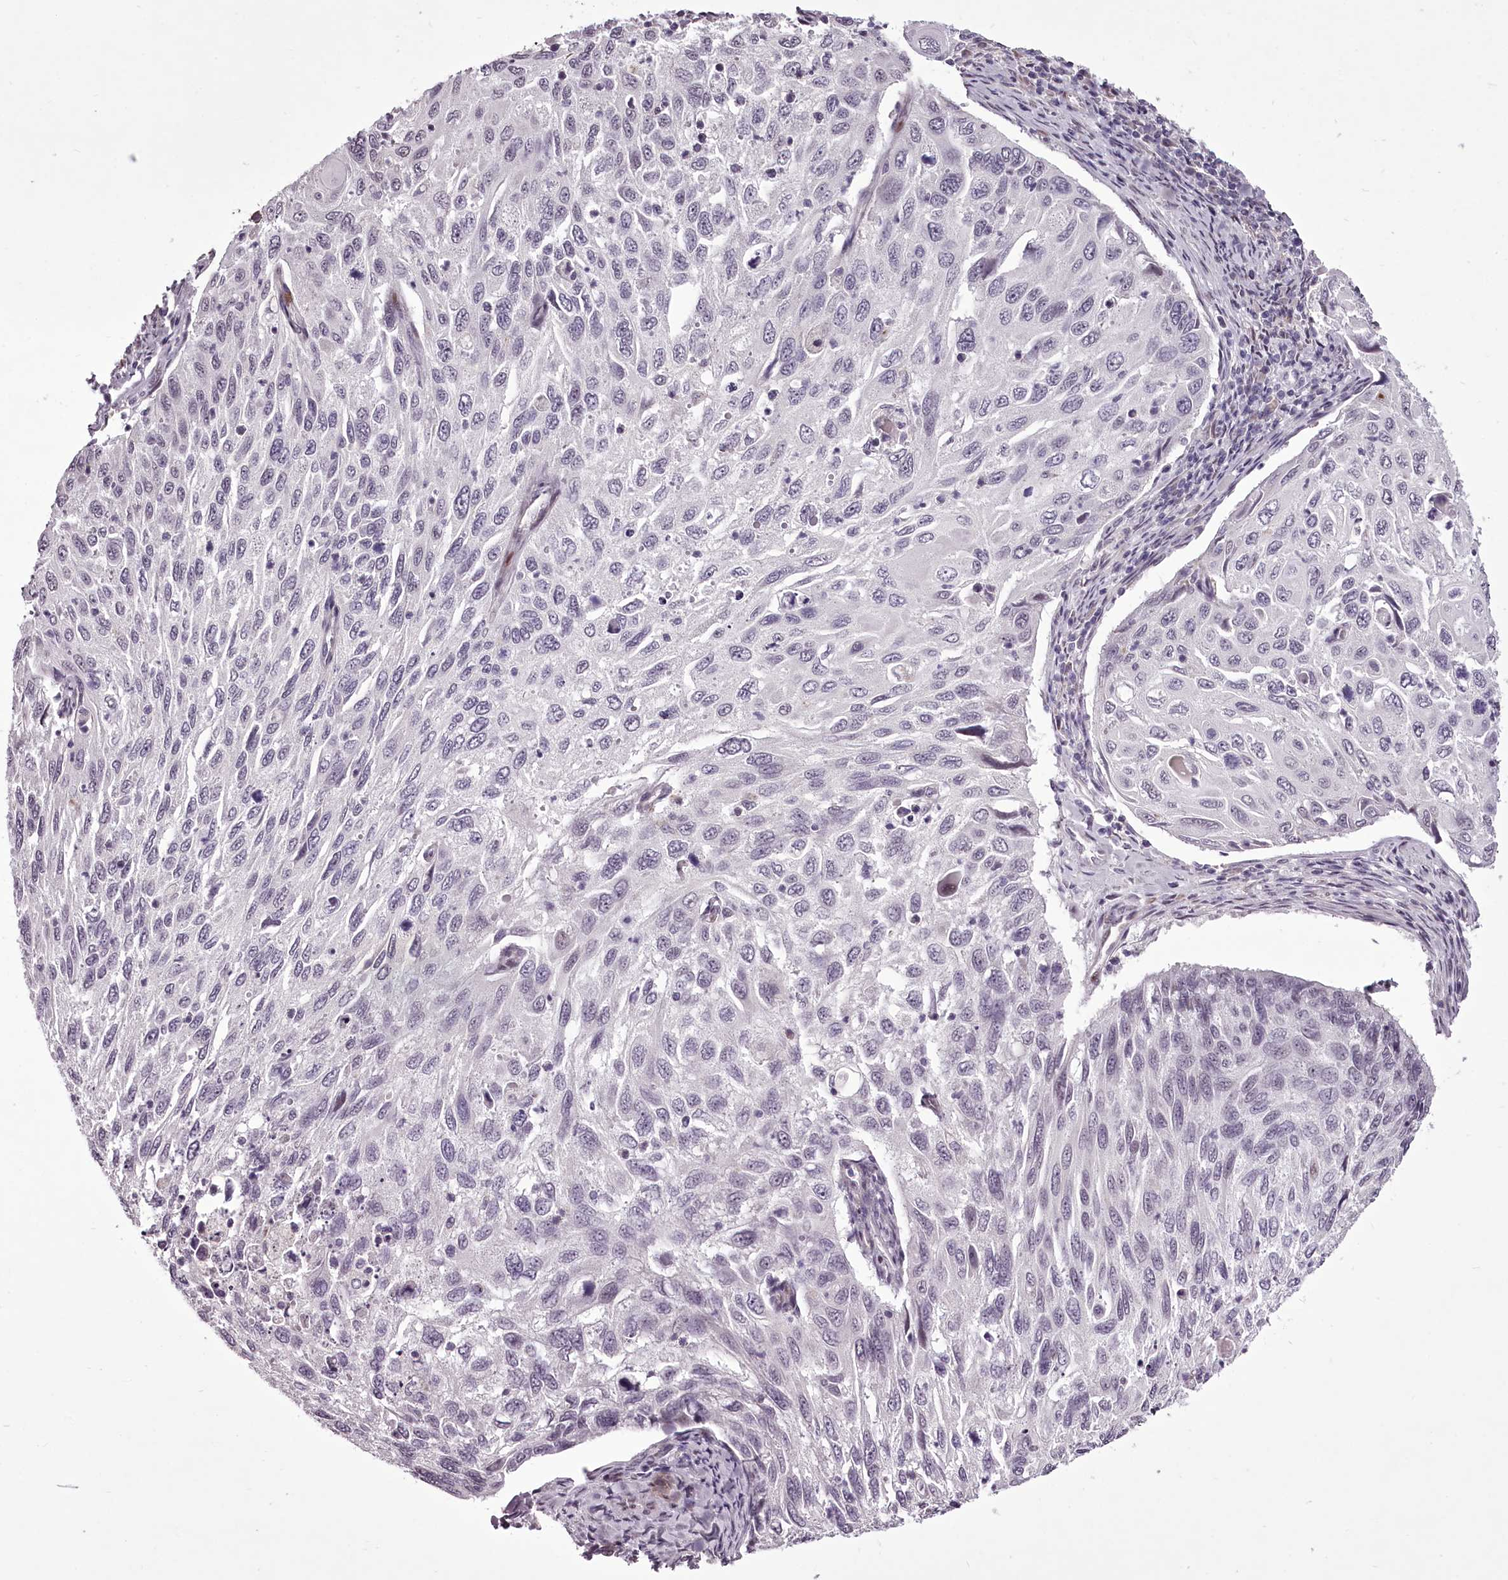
{"staining": {"intensity": "negative", "quantity": "none", "location": "none"}, "tissue": "cervical cancer", "cell_type": "Tumor cells", "image_type": "cancer", "snomed": [{"axis": "morphology", "description": "Squamous cell carcinoma, NOS"}, {"axis": "topography", "description": "Cervix"}], "caption": "This is an immunohistochemistry (IHC) photomicrograph of cervical cancer. There is no positivity in tumor cells.", "gene": "C1orf56", "patient": {"sex": "female", "age": 70}}